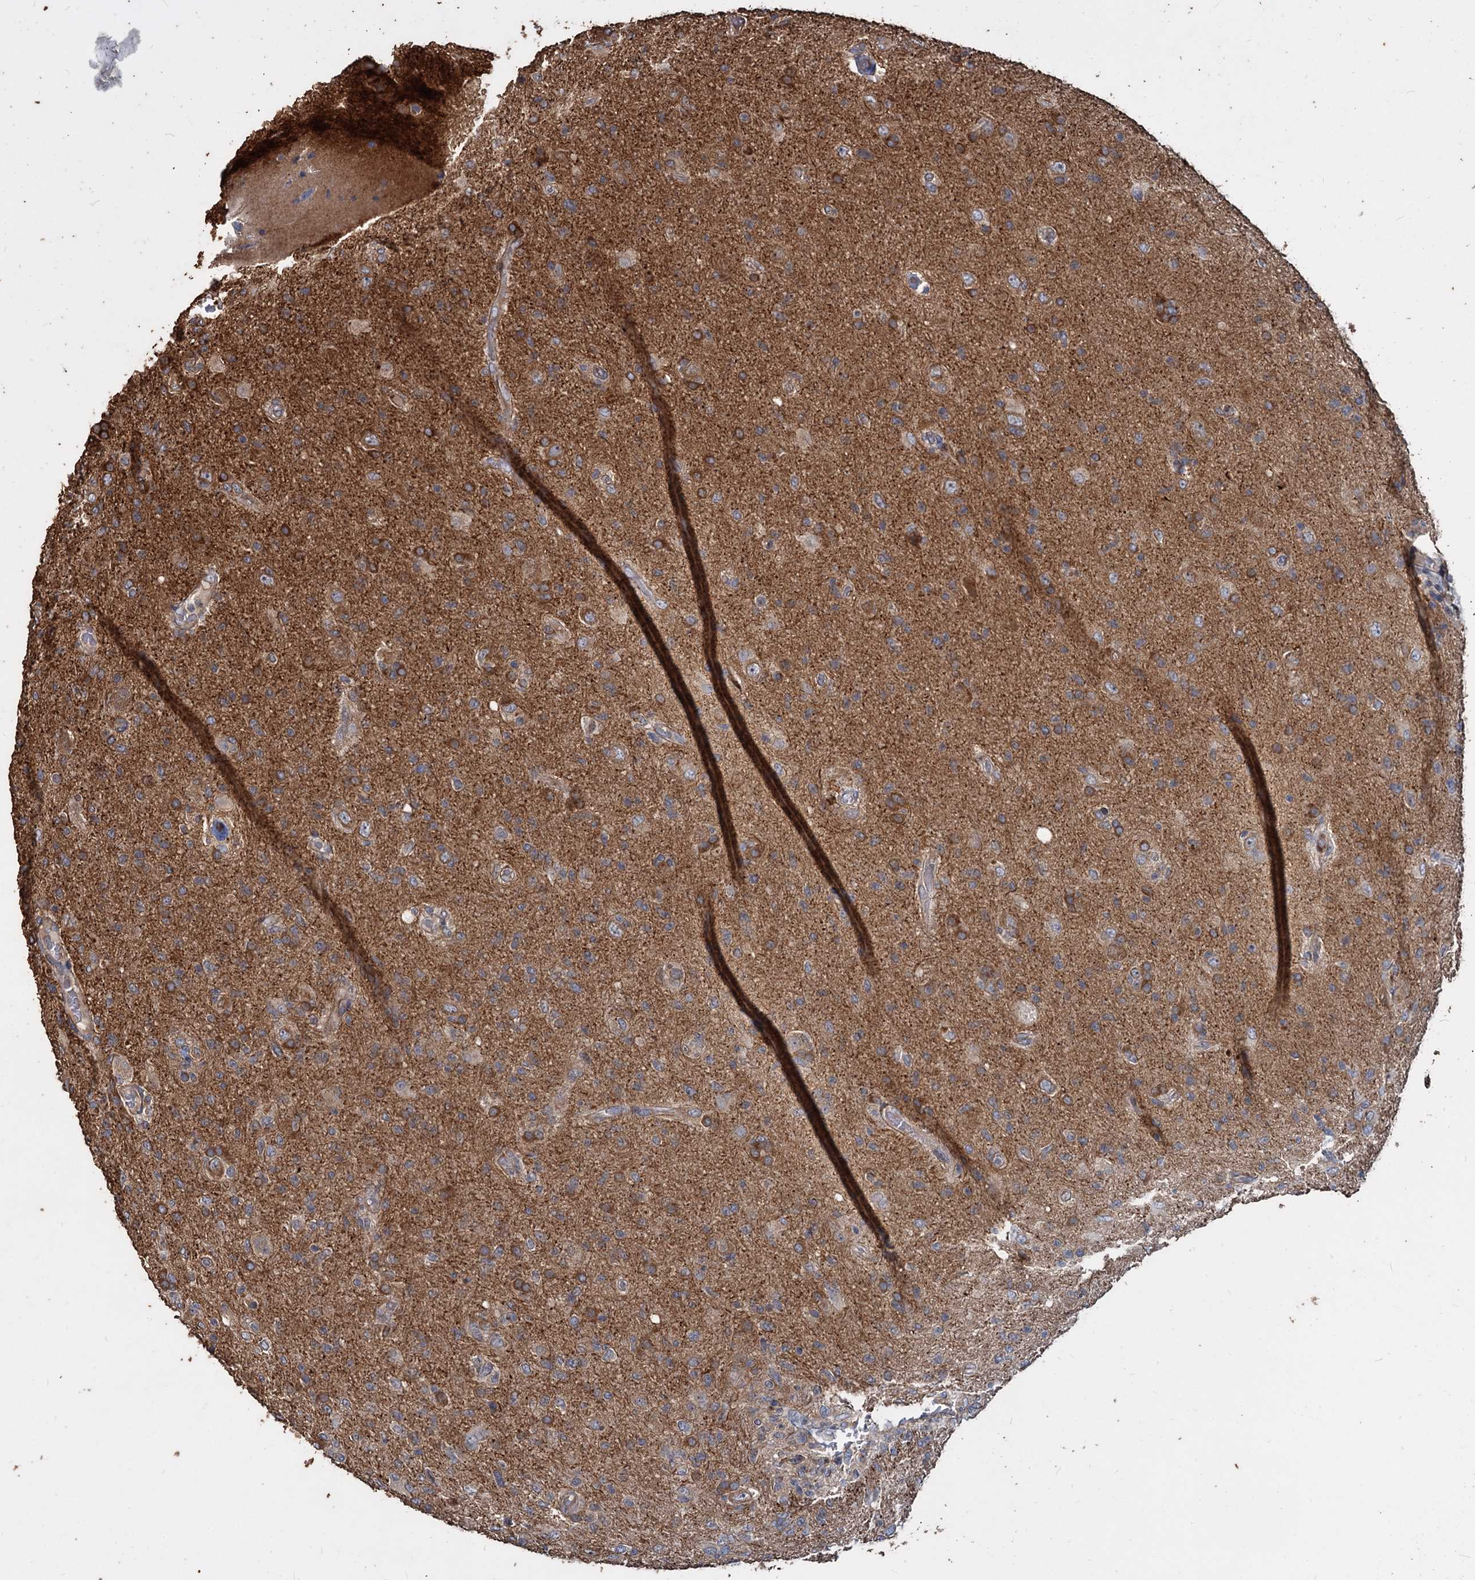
{"staining": {"intensity": "moderate", "quantity": "25%-75%", "location": "cytoplasmic/membranous"}, "tissue": "glioma", "cell_type": "Tumor cells", "image_type": "cancer", "snomed": [{"axis": "morphology", "description": "Glioma, malignant, High grade"}, {"axis": "topography", "description": "Brain"}], "caption": "An image of human glioma stained for a protein demonstrates moderate cytoplasmic/membranous brown staining in tumor cells.", "gene": "DEPDC4", "patient": {"sex": "female", "age": 57}}